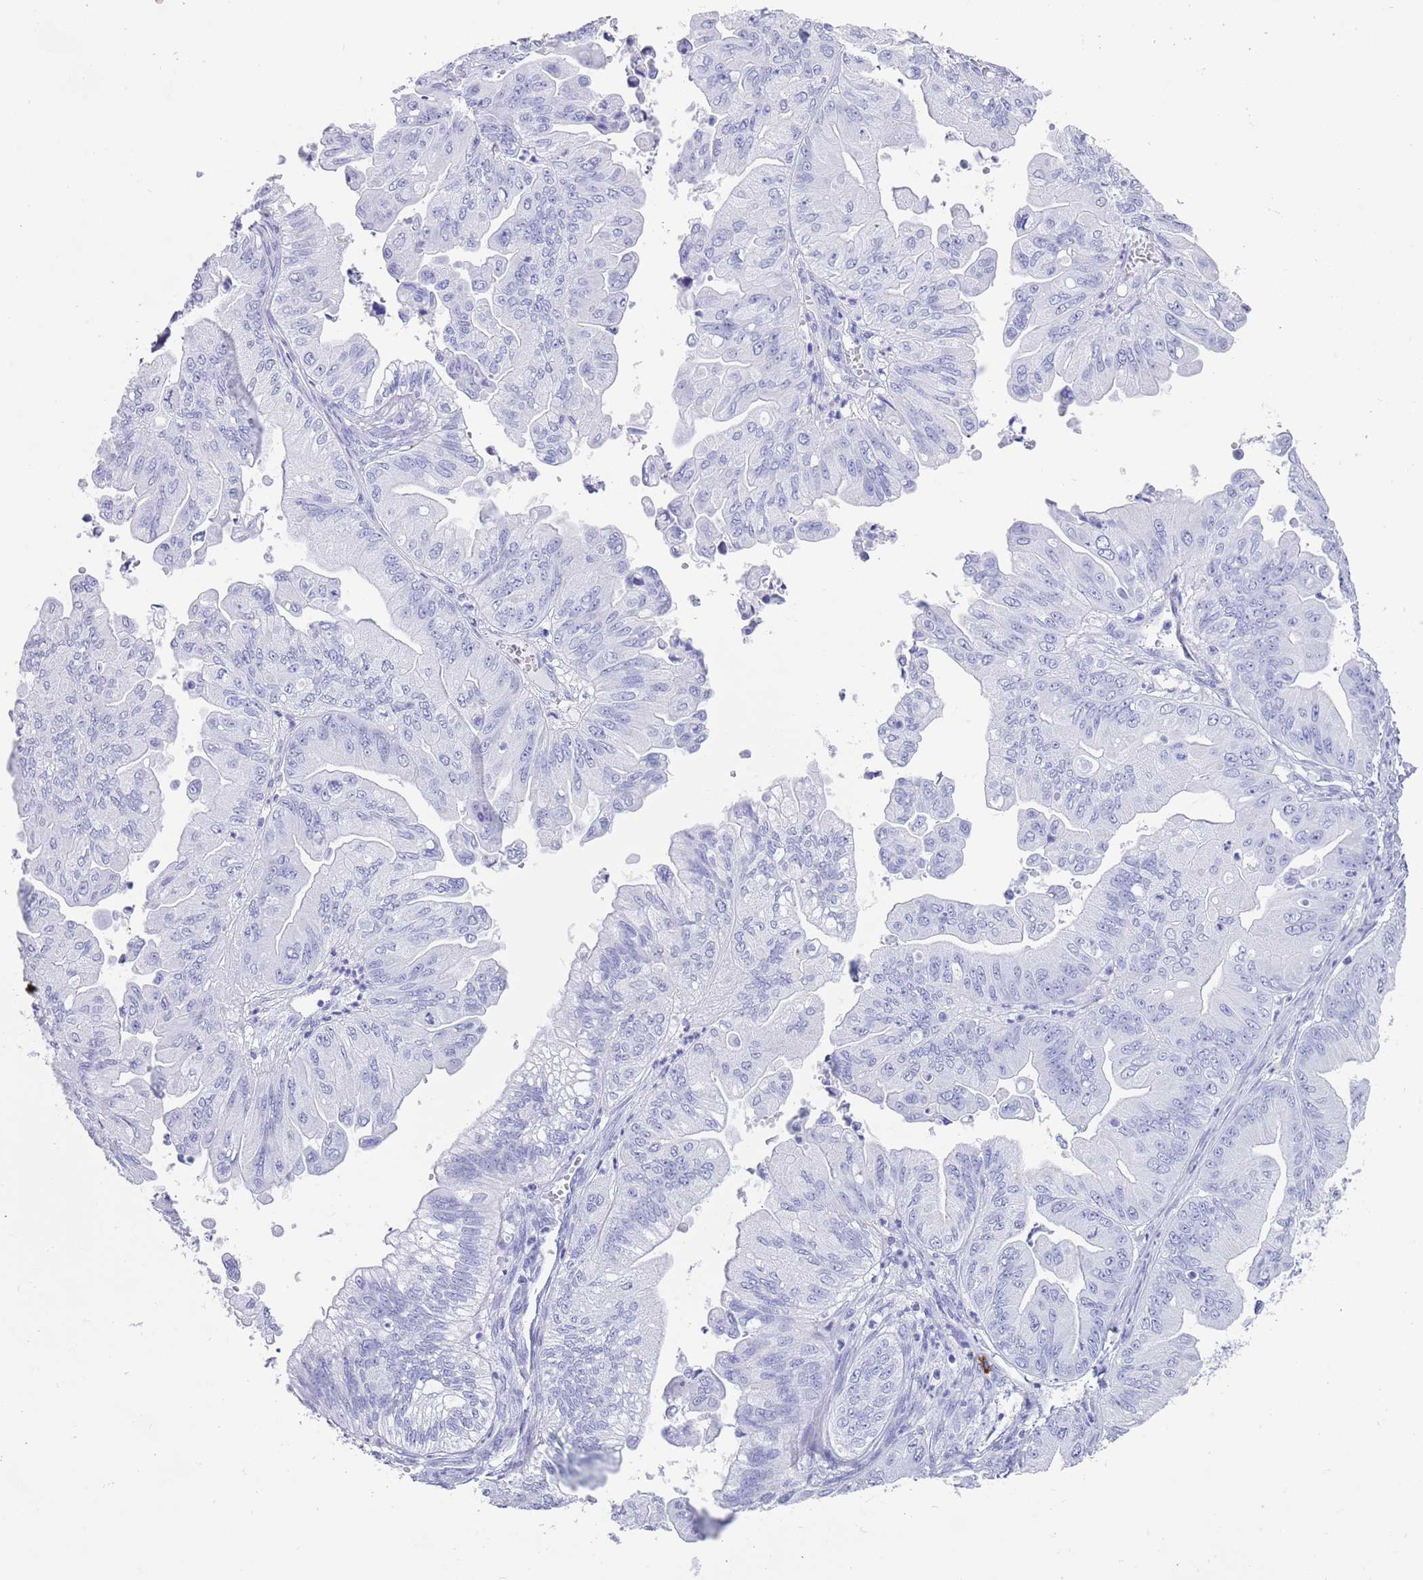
{"staining": {"intensity": "negative", "quantity": "none", "location": "none"}, "tissue": "ovarian cancer", "cell_type": "Tumor cells", "image_type": "cancer", "snomed": [{"axis": "morphology", "description": "Cystadenocarcinoma, mucinous, NOS"}, {"axis": "topography", "description": "Ovary"}], "caption": "Ovarian cancer was stained to show a protein in brown. There is no significant positivity in tumor cells. (DAB (3,3'-diaminobenzidine) immunohistochemistry (IHC) visualized using brightfield microscopy, high magnification).", "gene": "MYADML2", "patient": {"sex": "female", "age": 71}}